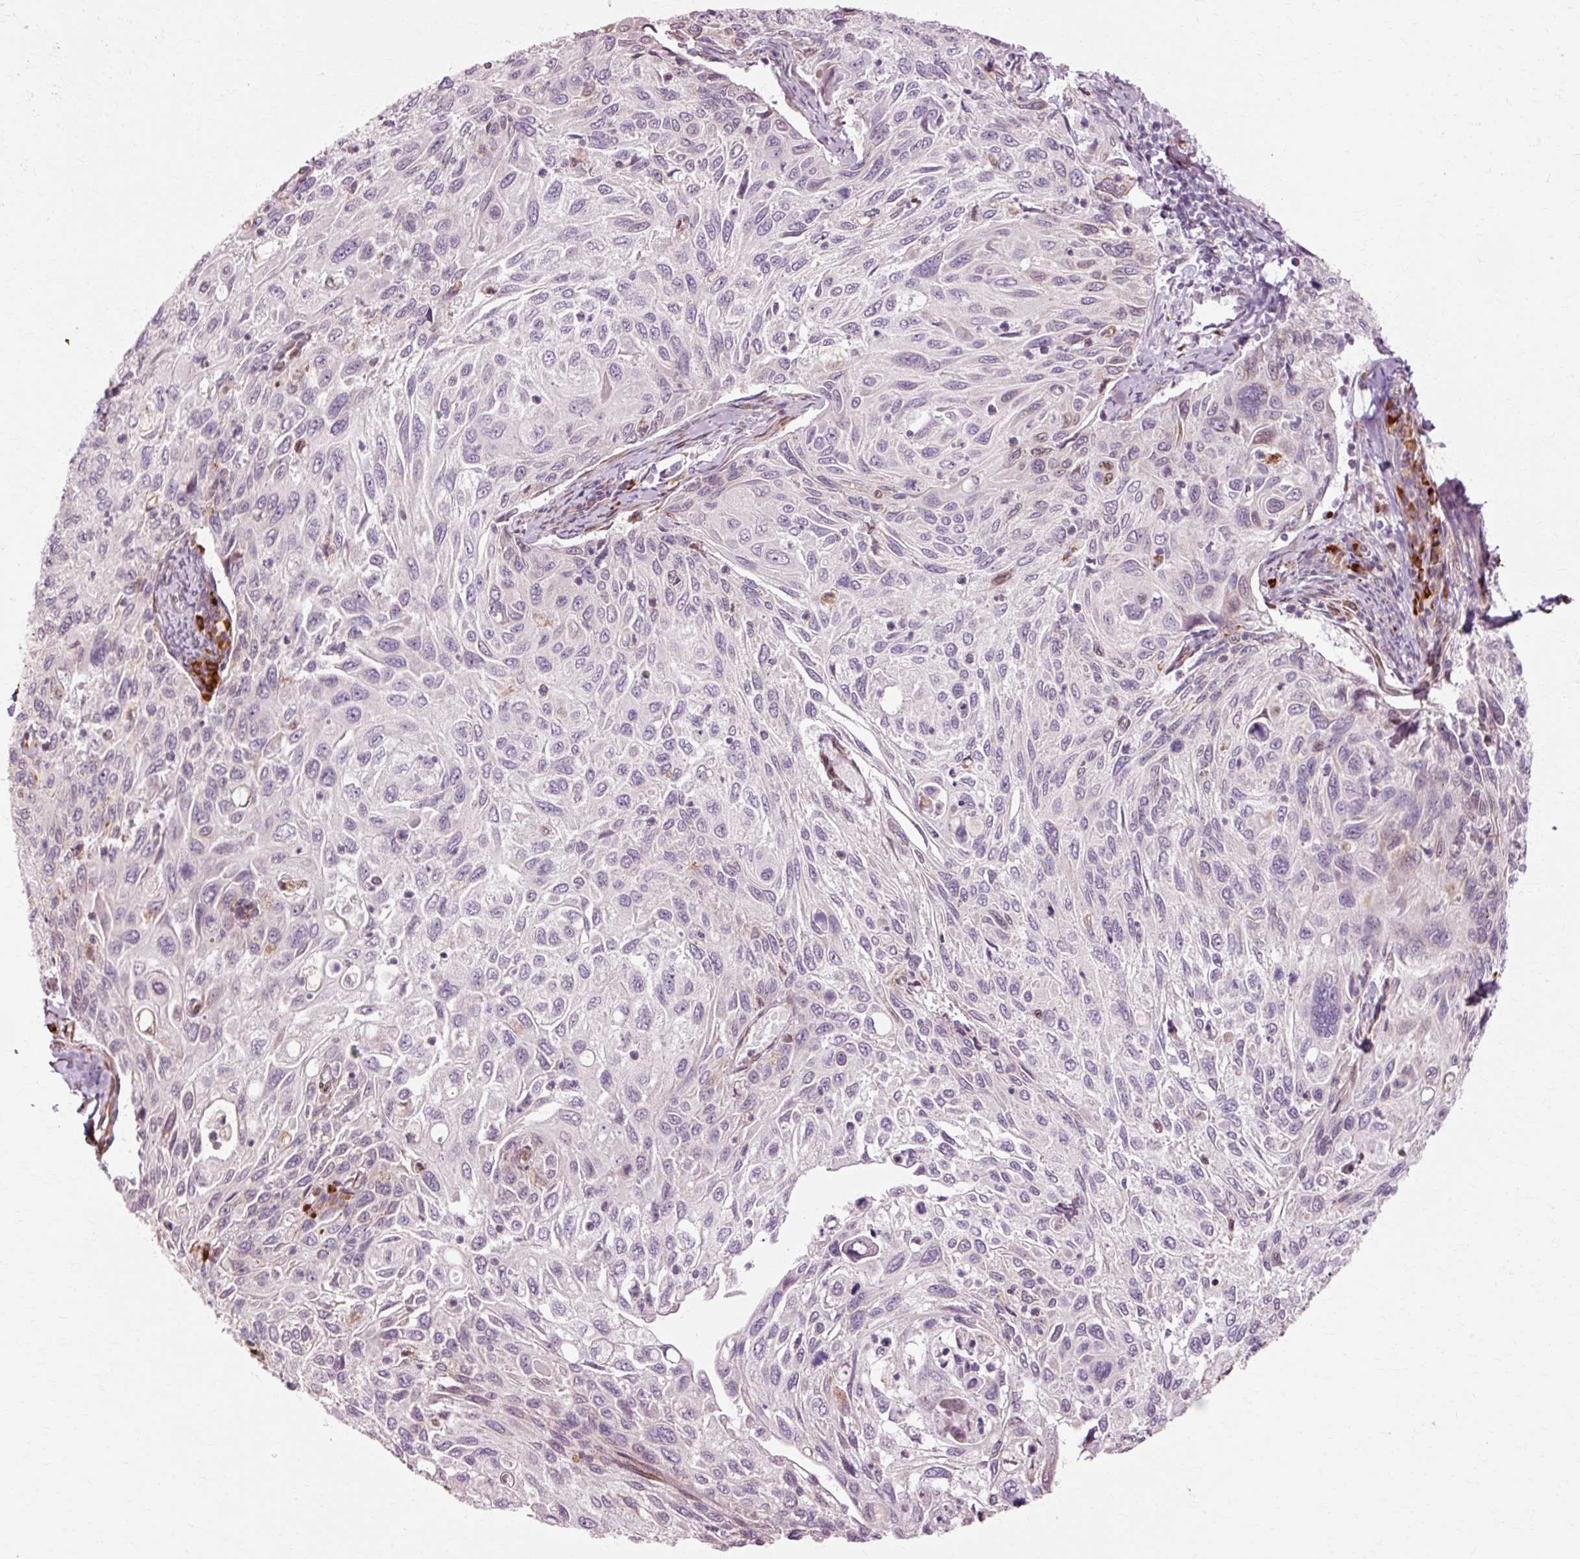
{"staining": {"intensity": "negative", "quantity": "none", "location": "none"}, "tissue": "cervical cancer", "cell_type": "Tumor cells", "image_type": "cancer", "snomed": [{"axis": "morphology", "description": "Squamous cell carcinoma, NOS"}, {"axis": "topography", "description": "Cervix"}], "caption": "A high-resolution micrograph shows immunohistochemistry staining of cervical squamous cell carcinoma, which demonstrates no significant staining in tumor cells.", "gene": "RGPD5", "patient": {"sex": "female", "age": 70}}